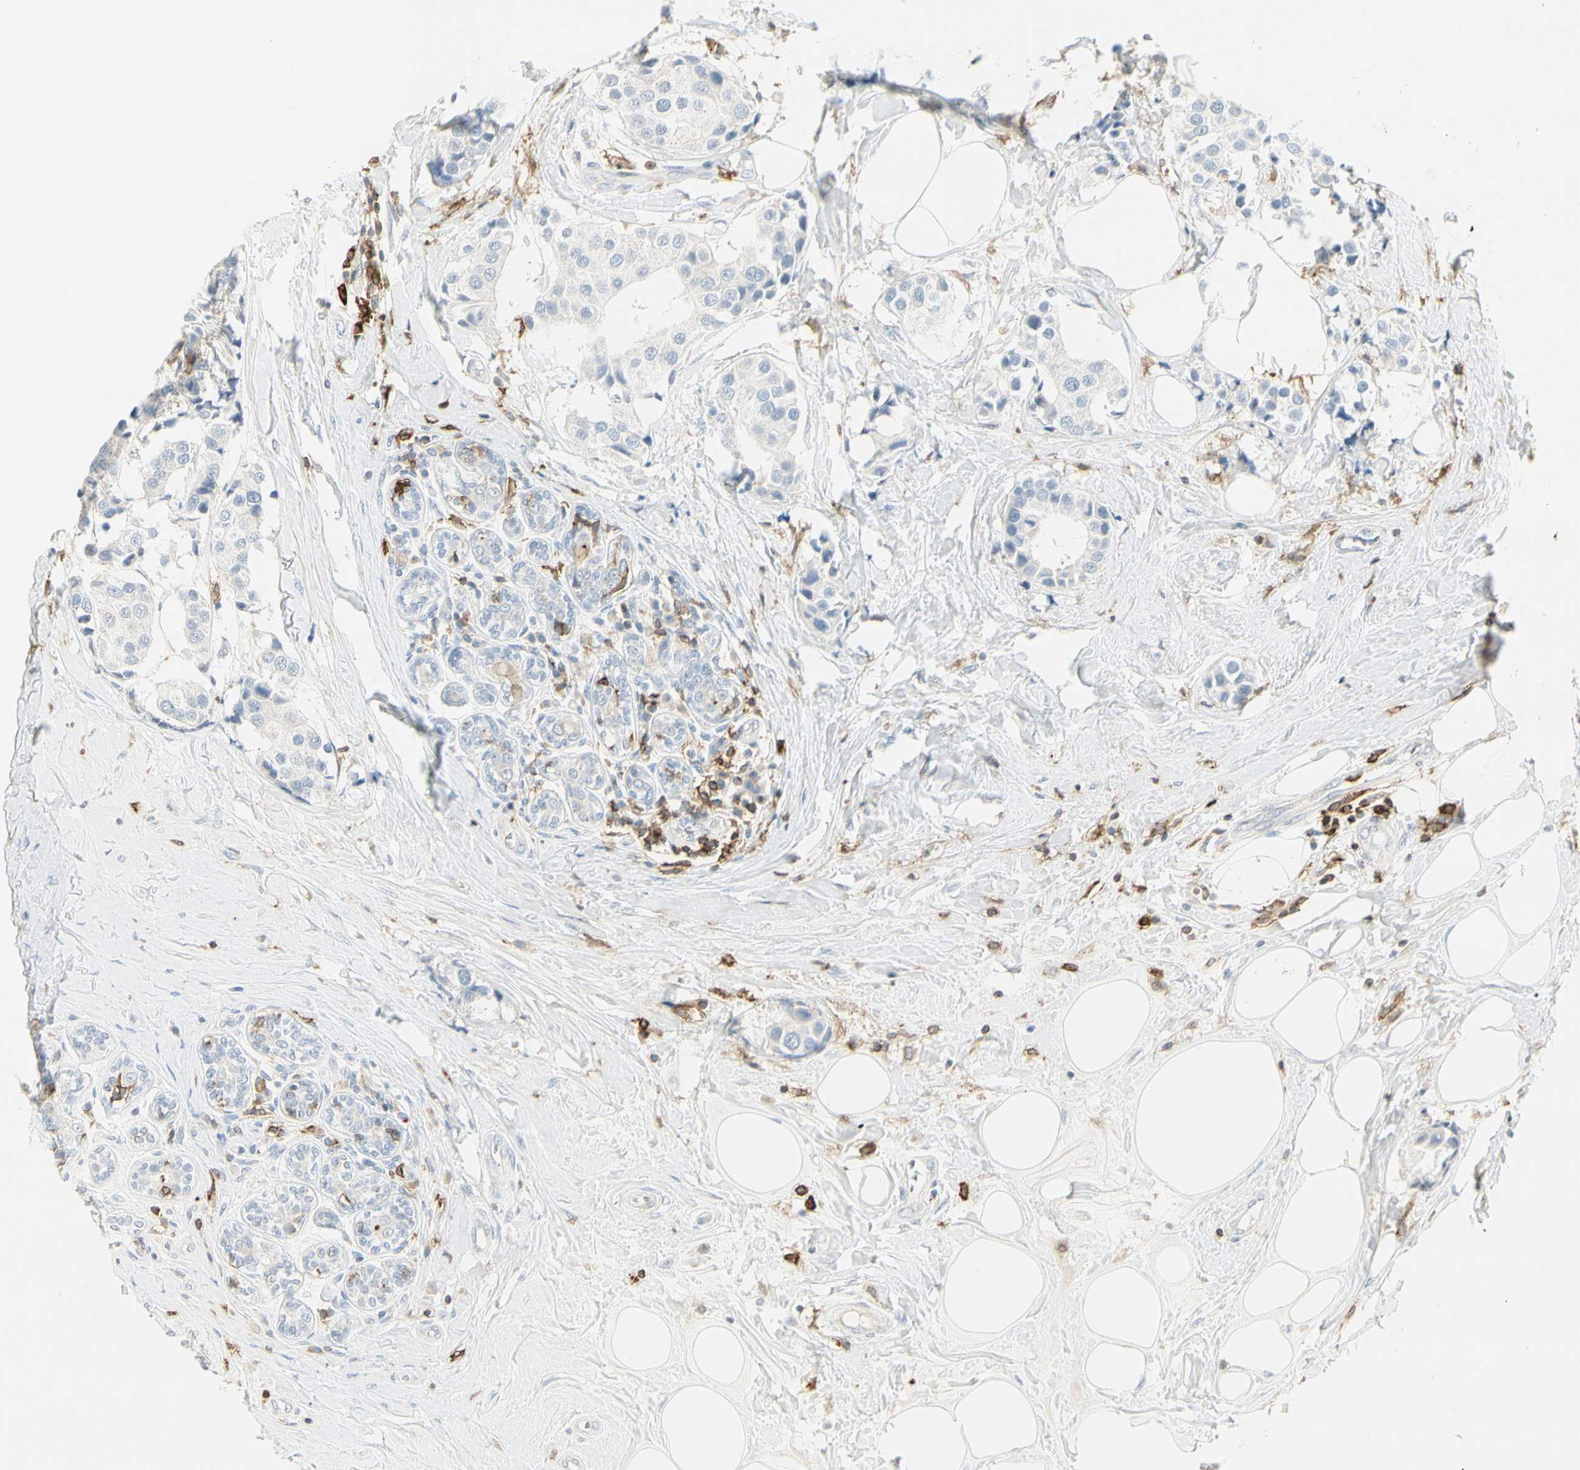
{"staining": {"intensity": "negative", "quantity": "none", "location": "none"}, "tissue": "breast cancer", "cell_type": "Tumor cells", "image_type": "cancer", "snomed": [{"axis": "morphology", "description": "Normal tissue, NOS"}, {"axis": "morphology", "description": "Duct carcinoma"}, {"axis": "topography", "description": "Breast"}], "caption": "This is an IHC photomicrograph of intraductal carcinoma (breast). There is no expression in tumor cells.", "gene": "ITGB2", "patient": {"sex": "female", "age": 39}}